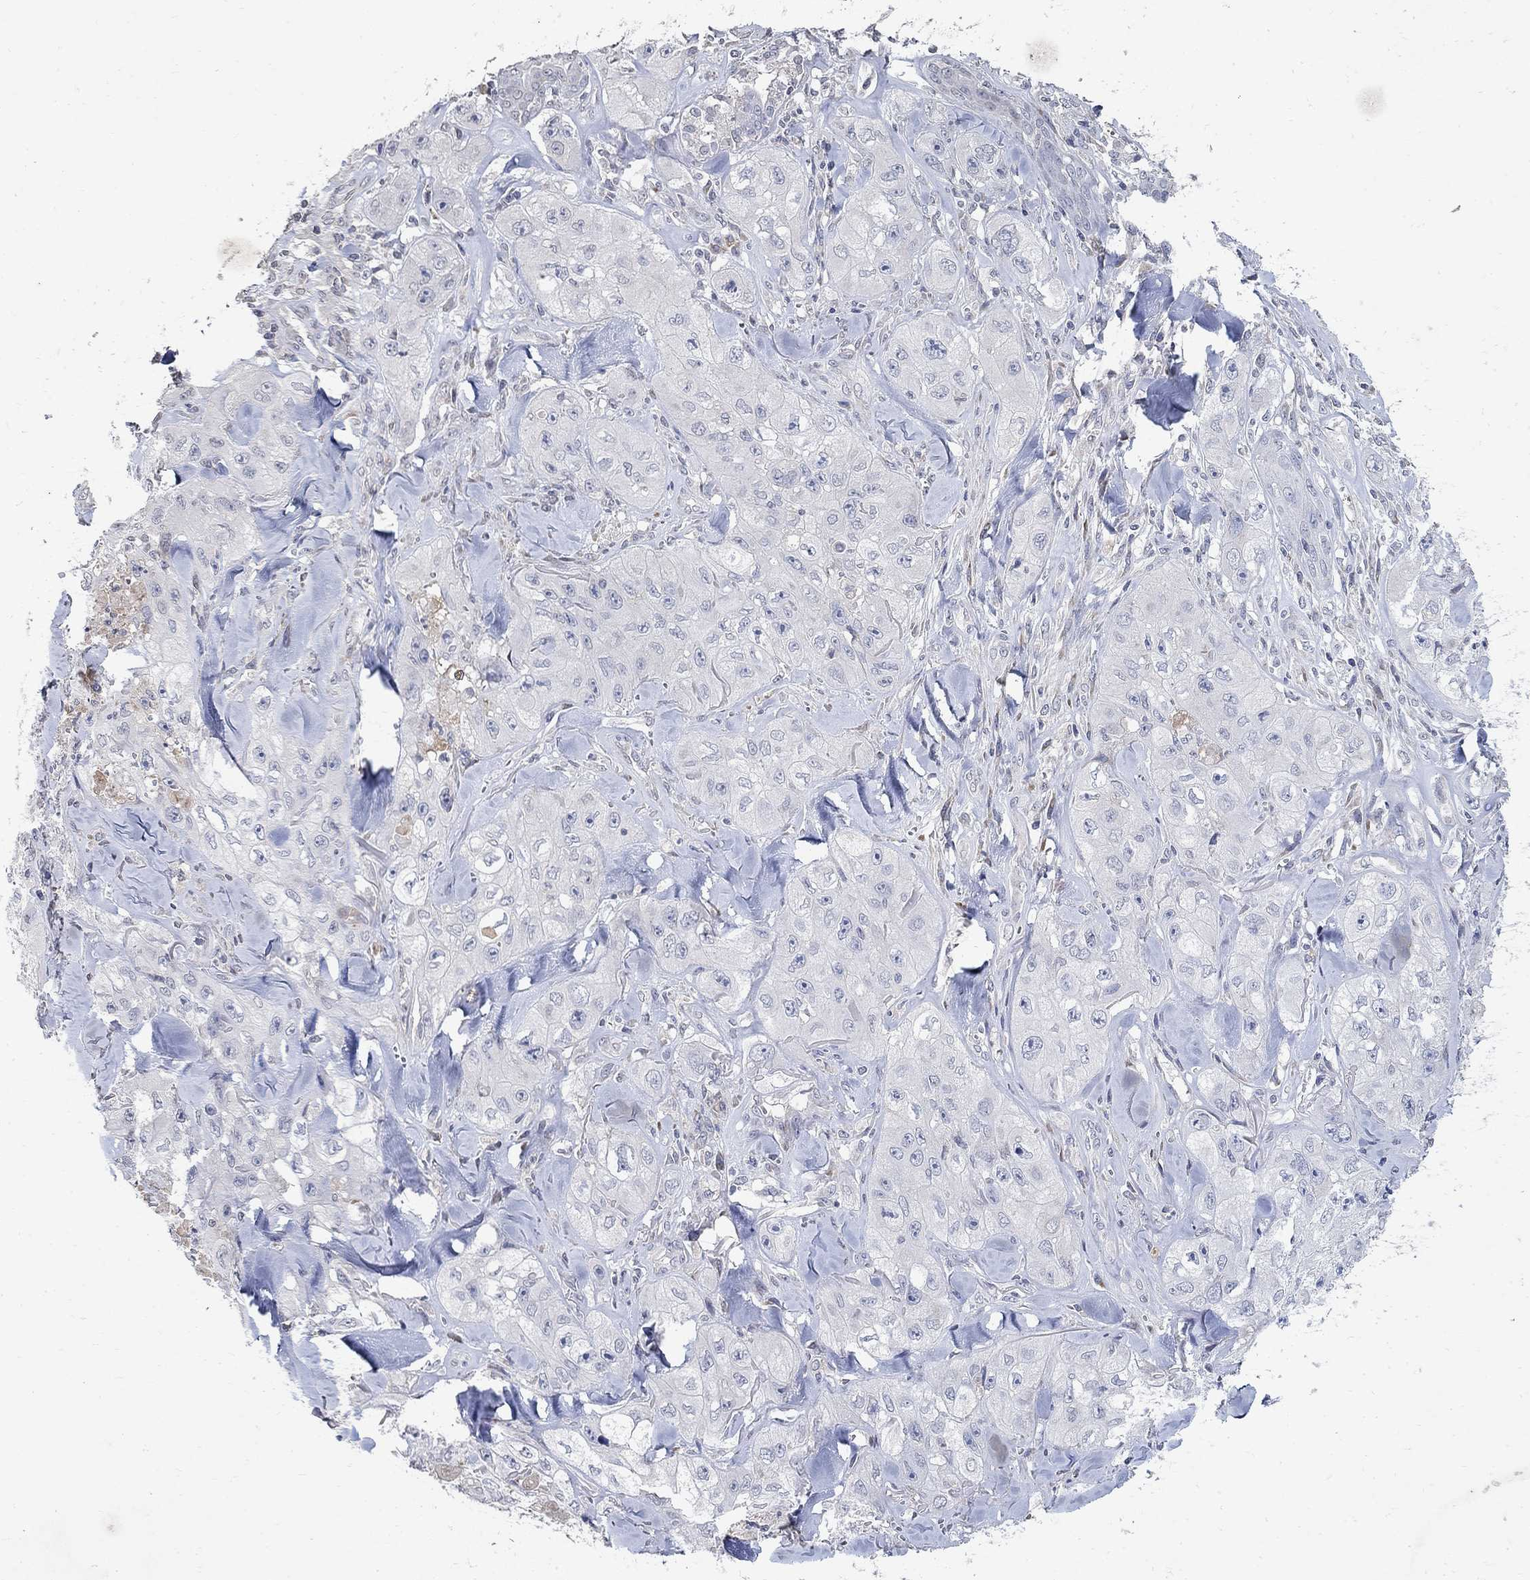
{"staining": {"intensity": "negative", "quantity": "none", "location": "none"}, "tissue": "skin cancer", "cell_type": "Tumor cells", "image_type": "cancer", "snomed": [{"axis": "morphology", "description": "Squamous cell carcinoma, NOS"}, {"axis": "topography", "description": "Skin"}, {"axis": "topography", "description": "Subcutis"}], "caption": "The photomicrograph demonstrates no significant expression in tumor cells of skin squamous cell carcinoma.", "gene": "TMEM169", "patient": {"sex": "male", "age": 73}}